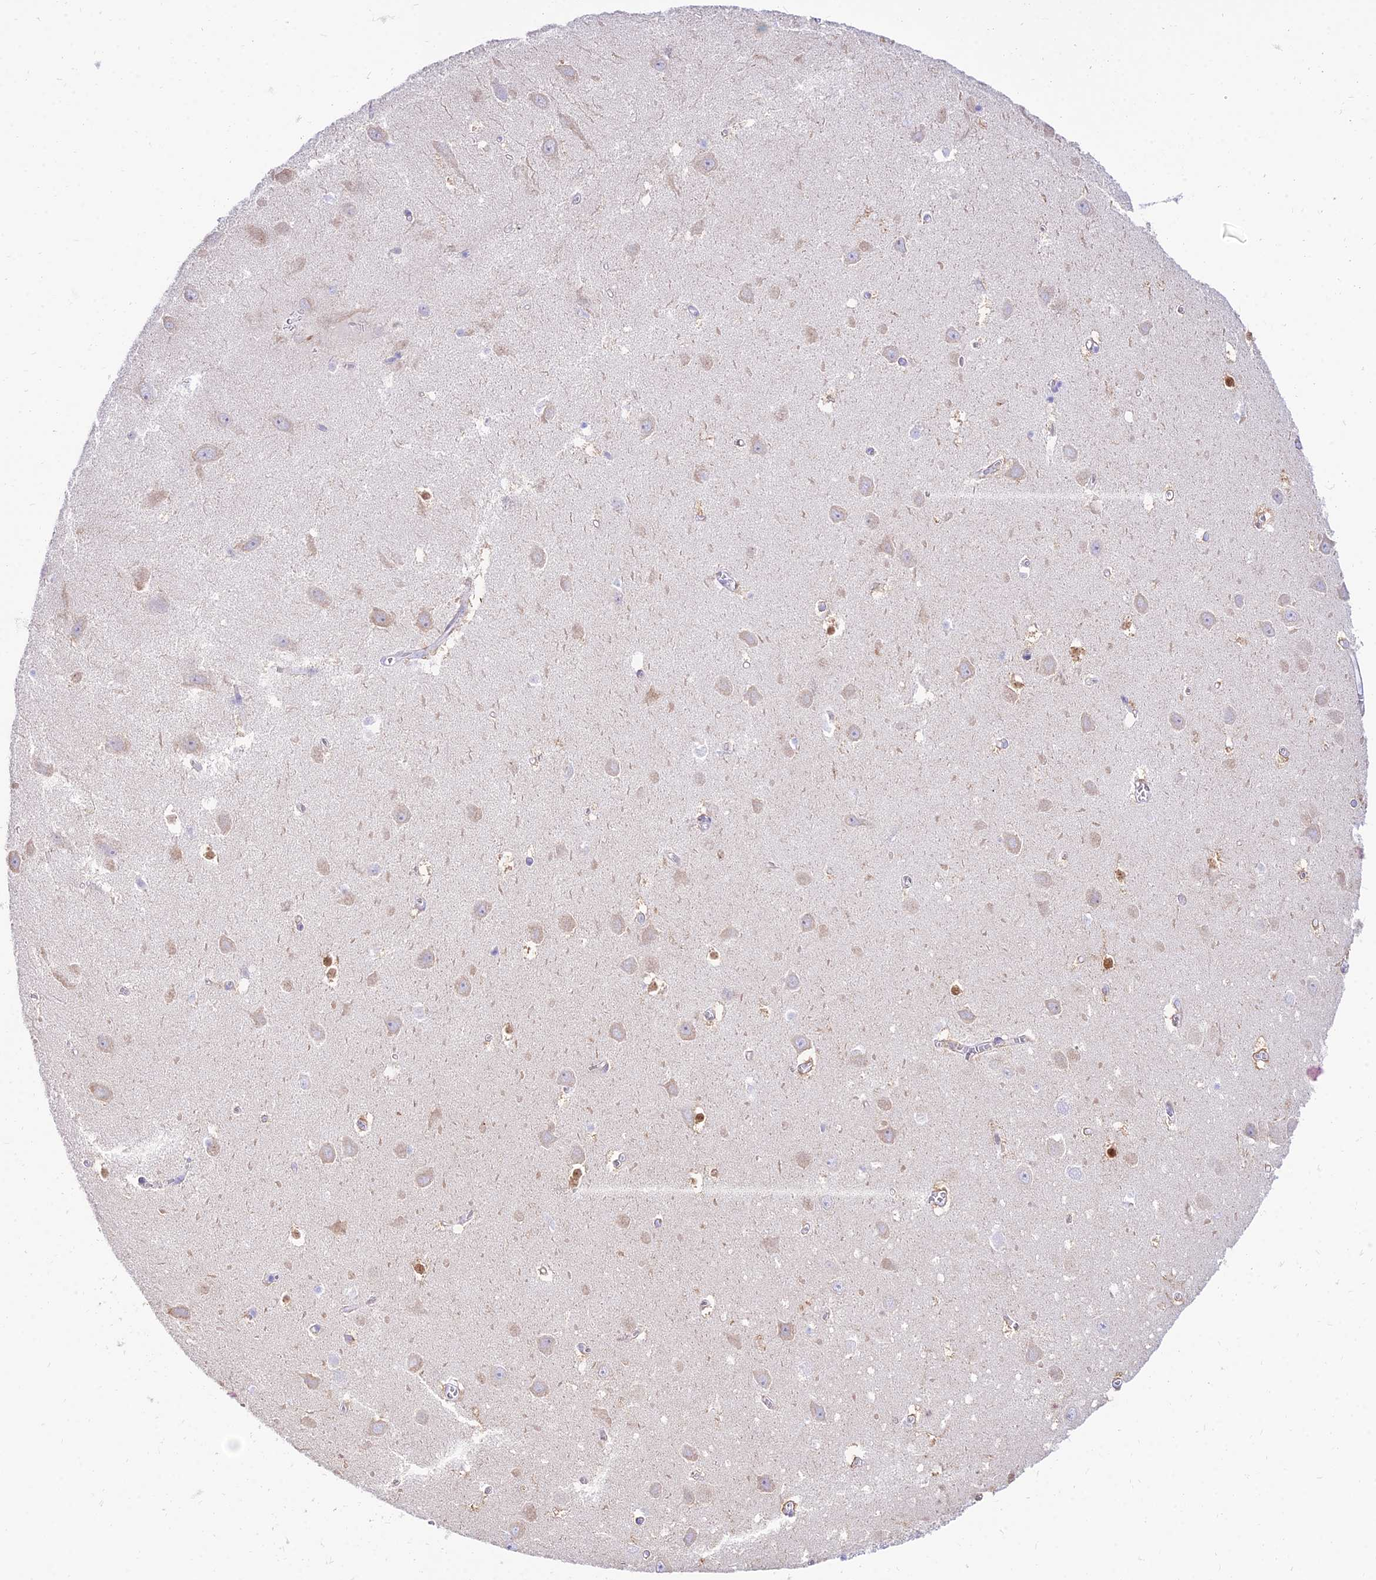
{"staining": {"intensity": "negative", "quantity": "none", "location": "none"}, "tissue": "hippocampus", "cell_type": "Glial cells", "image_type": "normal", "snomed": [{"axis": "morphology", "description": "Normal tissue, NOS"}, {"axis": "topography", "description": "Hippocampus"}], "caption": "A high-resolution image shows immunohistochemistry staining of normal hippocampus, which displays no significant positivity in glial cells.", "gene": "TAC3", "patient": {"sex": "female", "age": 64}}